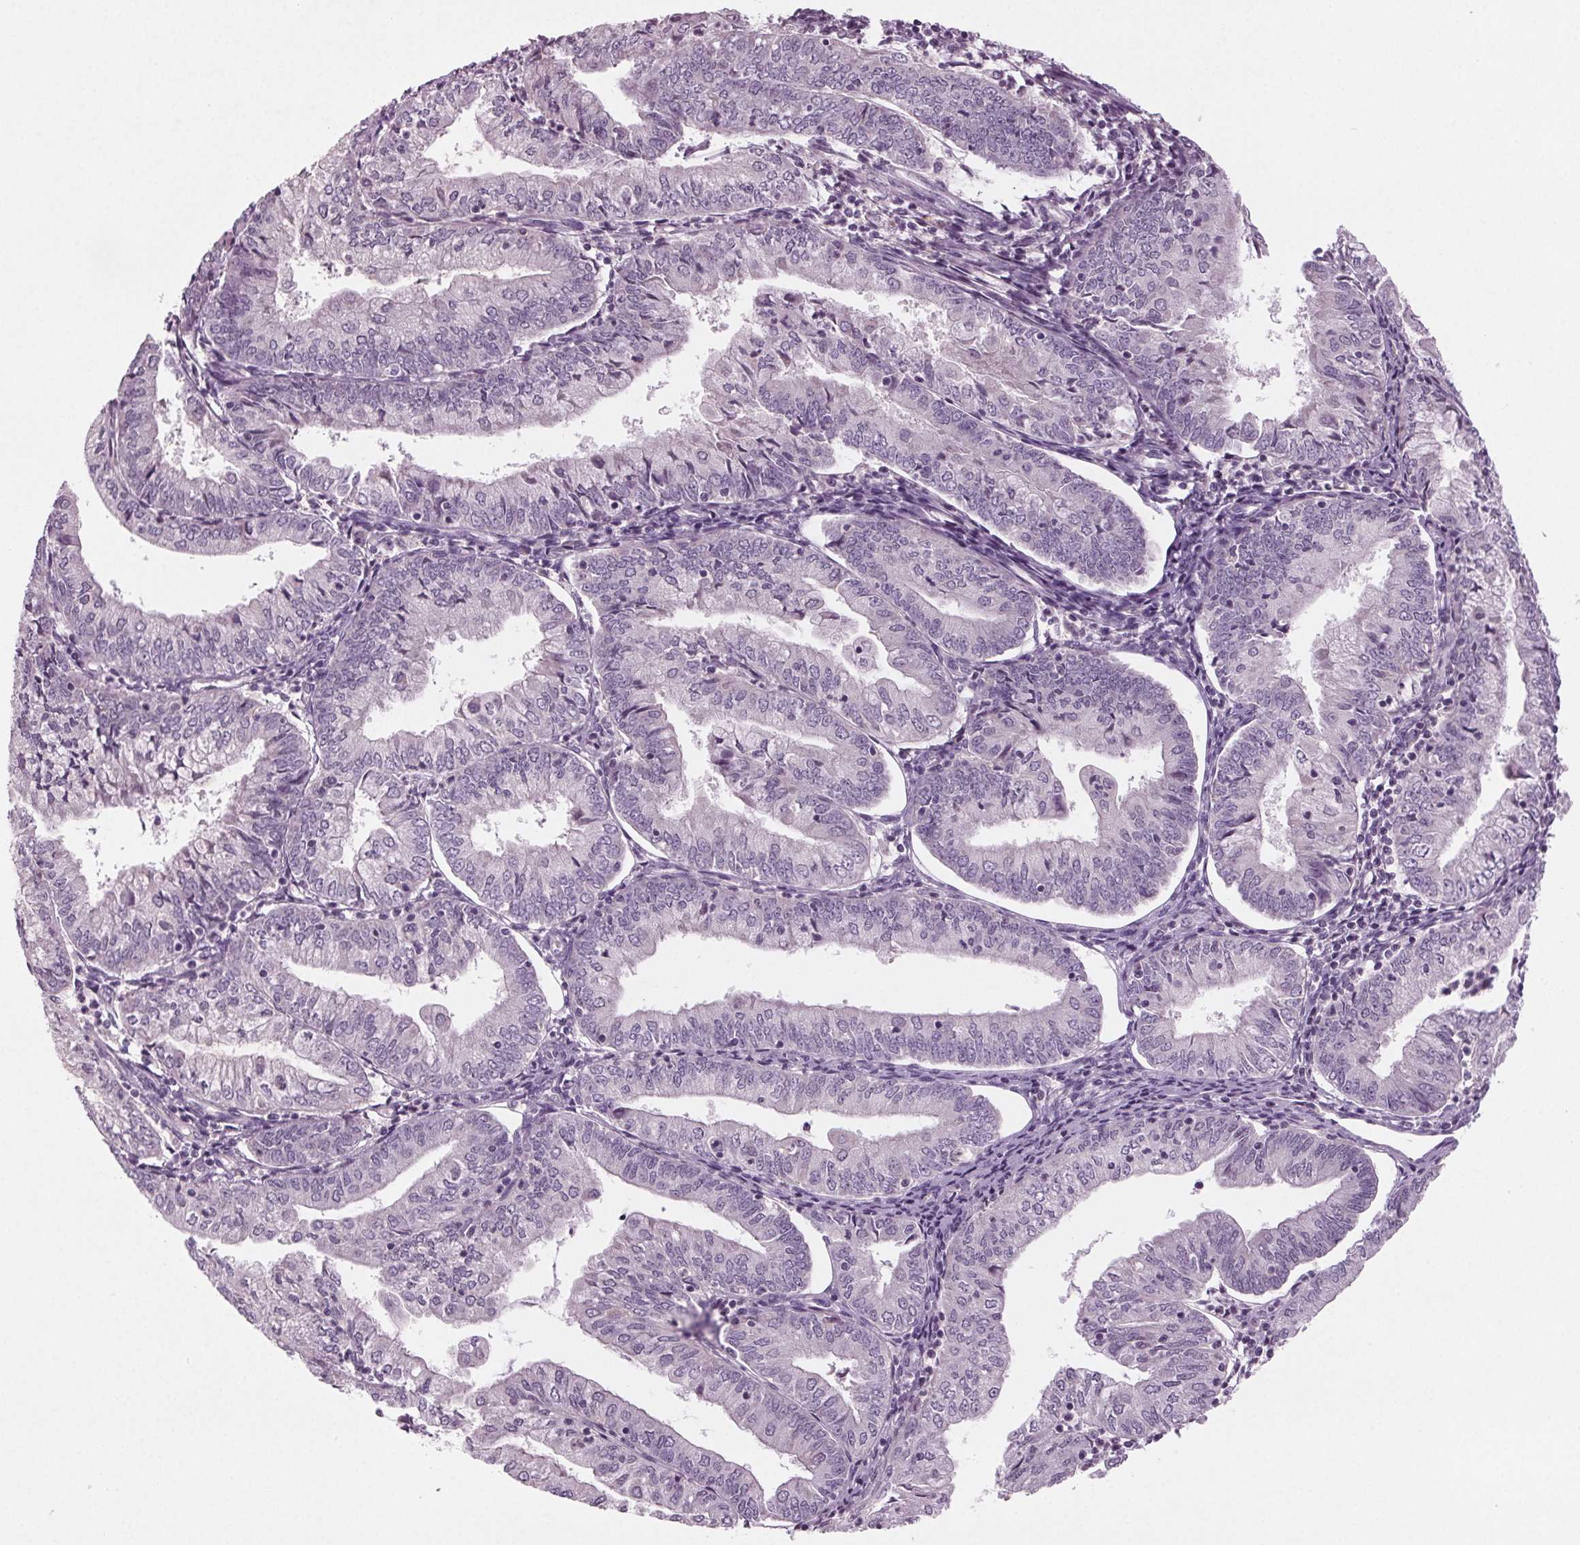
{"staining": {"intensity": "negative", "quantity": "none", "location": "none"}, "tissue": "endometrial cancer", "cell_type": "Tumor cells", "image_type": "cancer", "snomed": [{"axis": "morphology", "description": "Adenocarcinoma, NOS"}, {"axis": "topography", "description": "Endometrium"}], "caption": "Endometrial cancer was stained to show a protein in brown. There is no significant staining in tumor cells. Nuclei are stained in blue.", "gene": "BHLHE22", "patient": {"sex": "female", "age": 55}}